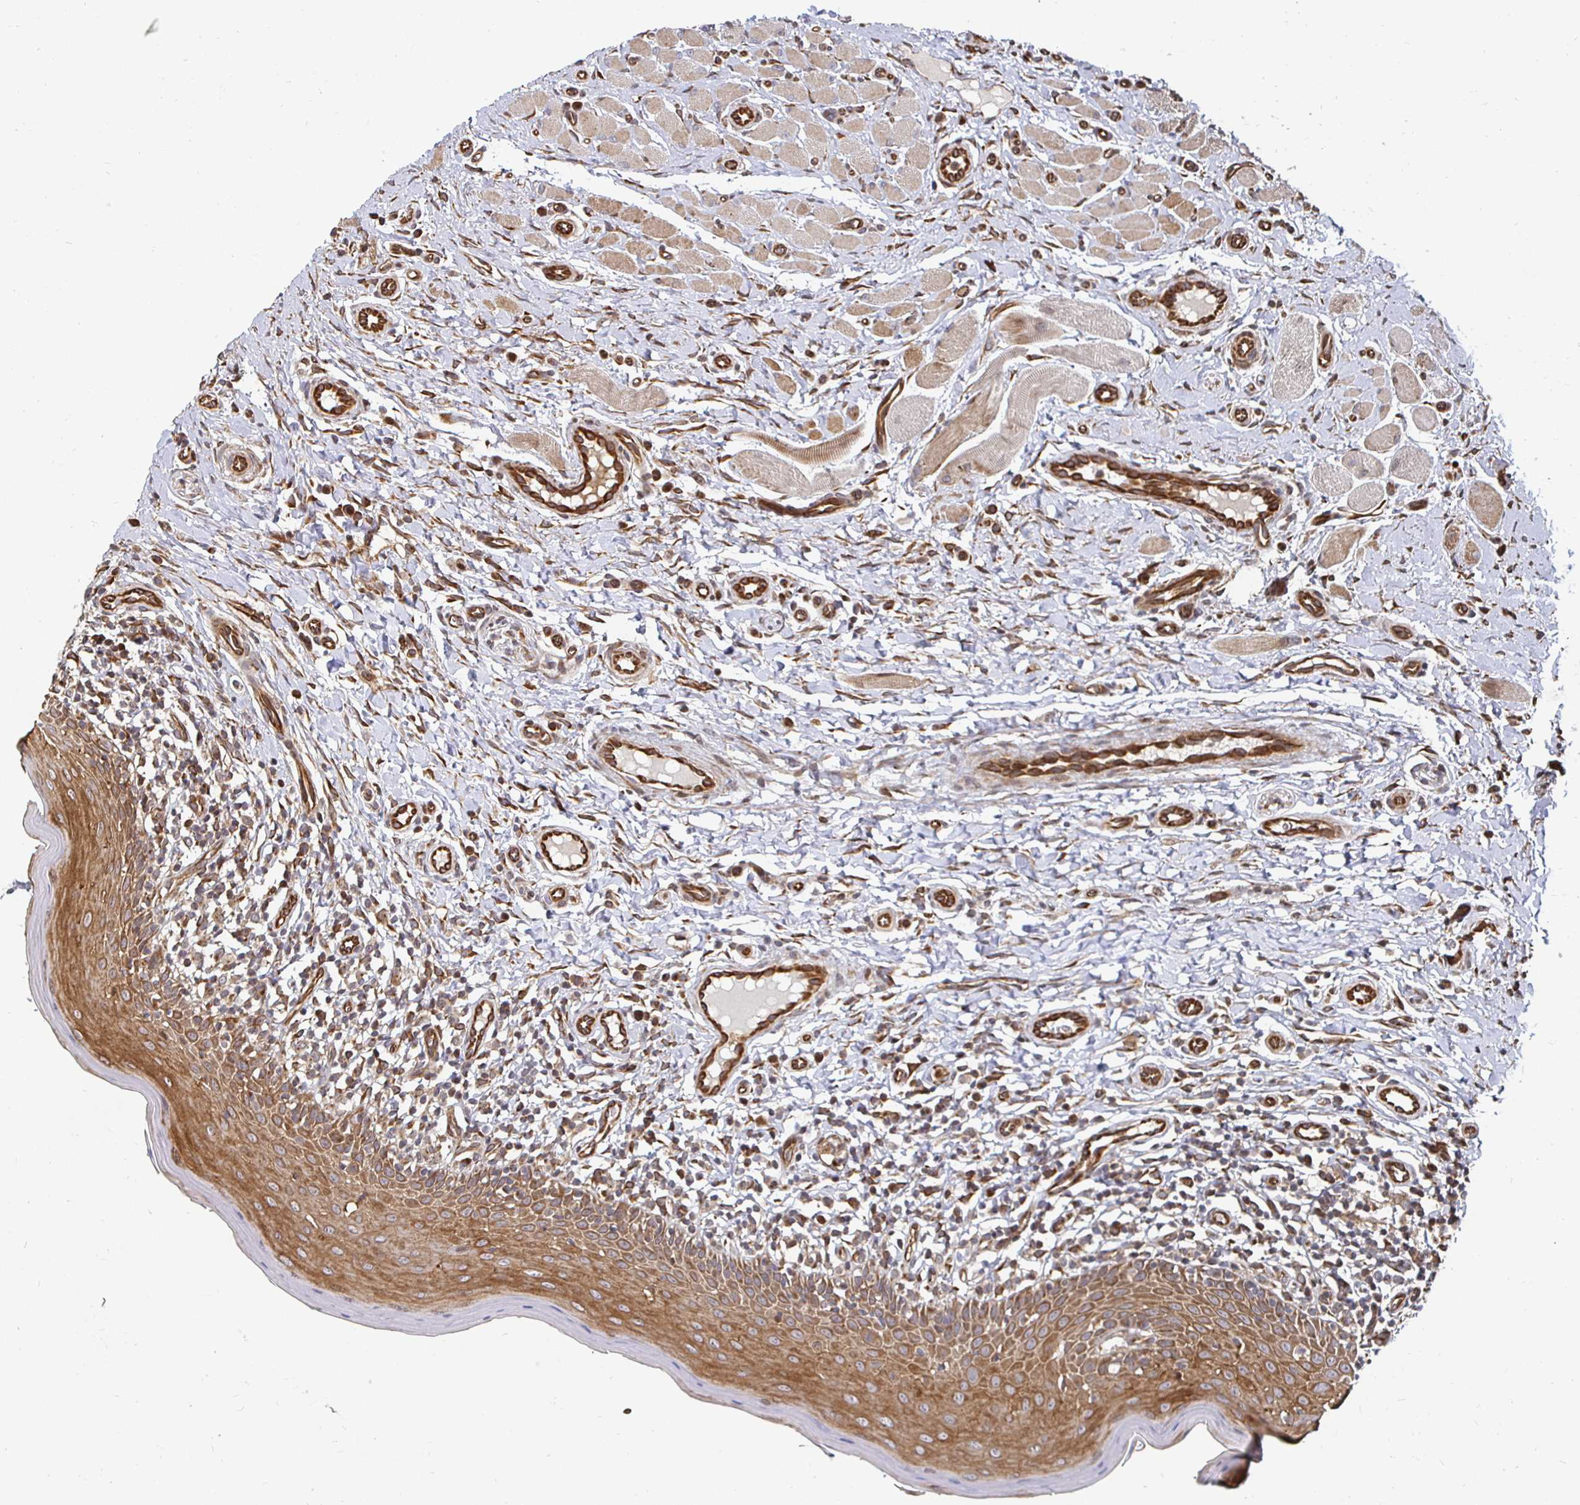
{"staining": {"intensity": "moderate", "quantity": ">75%", "location": "cytoplasmic/membranous"}, "tissue": "oral mucosa", "cell_type": "Squamous epithelial cells", "image_type": "normal", "snomed": [{"axis": "morphology", "description": "Normal tissue, NOS"}, {"axis": "topography", "description": "Oral tissue"}, {"axis": "topography", "description": "Tounge, NOS"}], "caption": "Moderate cytoplasmic/membranous expression is present in about >75% of squamous epithelial cells in normal oral mucosa. The staining was performed using DAB to visualize the protein expression in brown, while the nuclei were stained in blue with hematoxylin (Magnification: 20x).", "gene": "TBKBP1", "patient": {"sex": "female", "age": 58}}